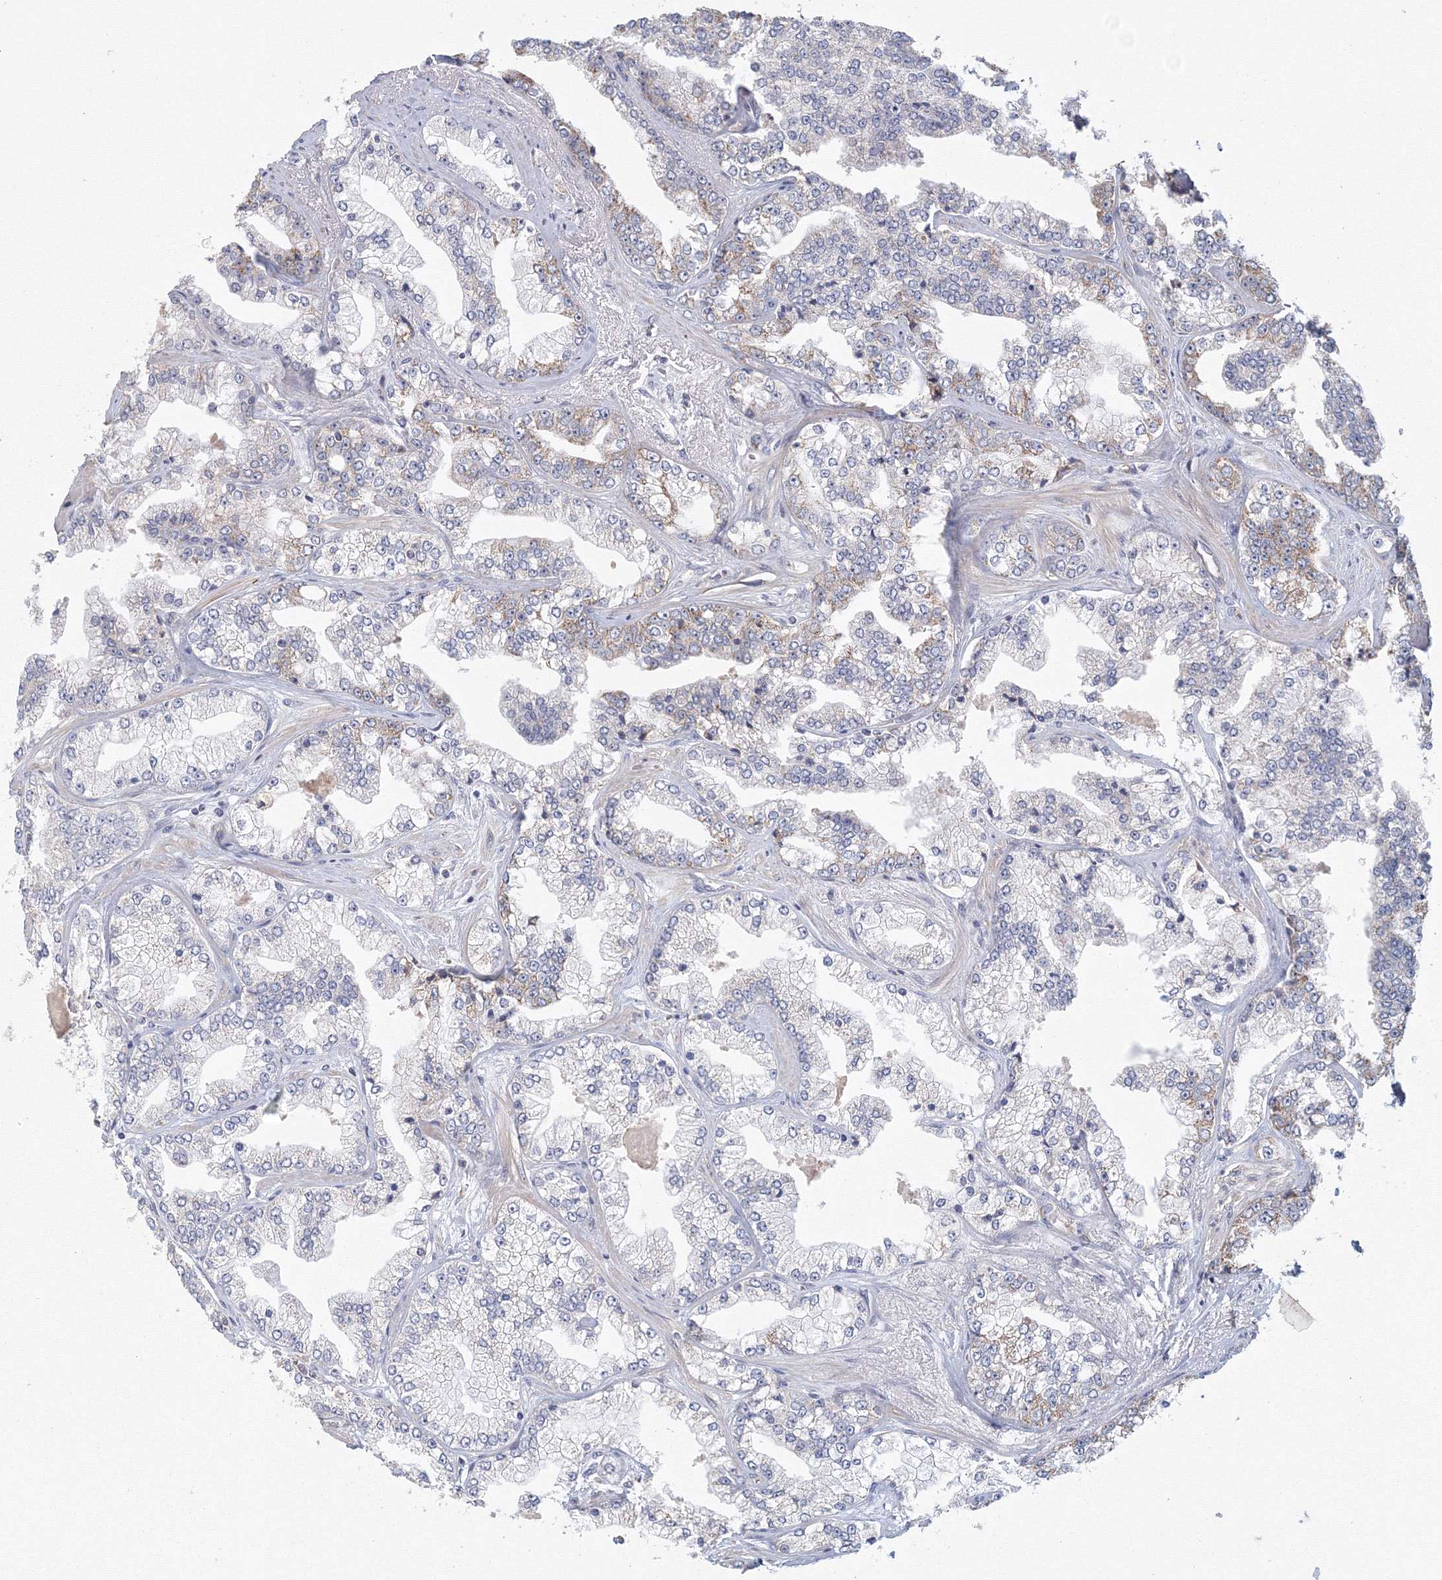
{"staining": {"intensity": "moderate", "quantity": "25%-75%", "location": "cytoplasmic/membranous"}, "tissue": "prostate cancer", "cell_type": "Tumor cells", "image_type": "cancer", "snomed": [{"axis": "morphology", "description": "Adenocarcinoma, High grade"}, {"axis": "topography", "description": "Prostate"}], "caption": "About 25%-75% of tumor cells in human prostate cancer show moderate cytoplasmic/membranous protein positivity as visualized by brown immunohistochemical staining.", "gene": "GRPEL1", "patient": {"sex": "male", "age": 71}}